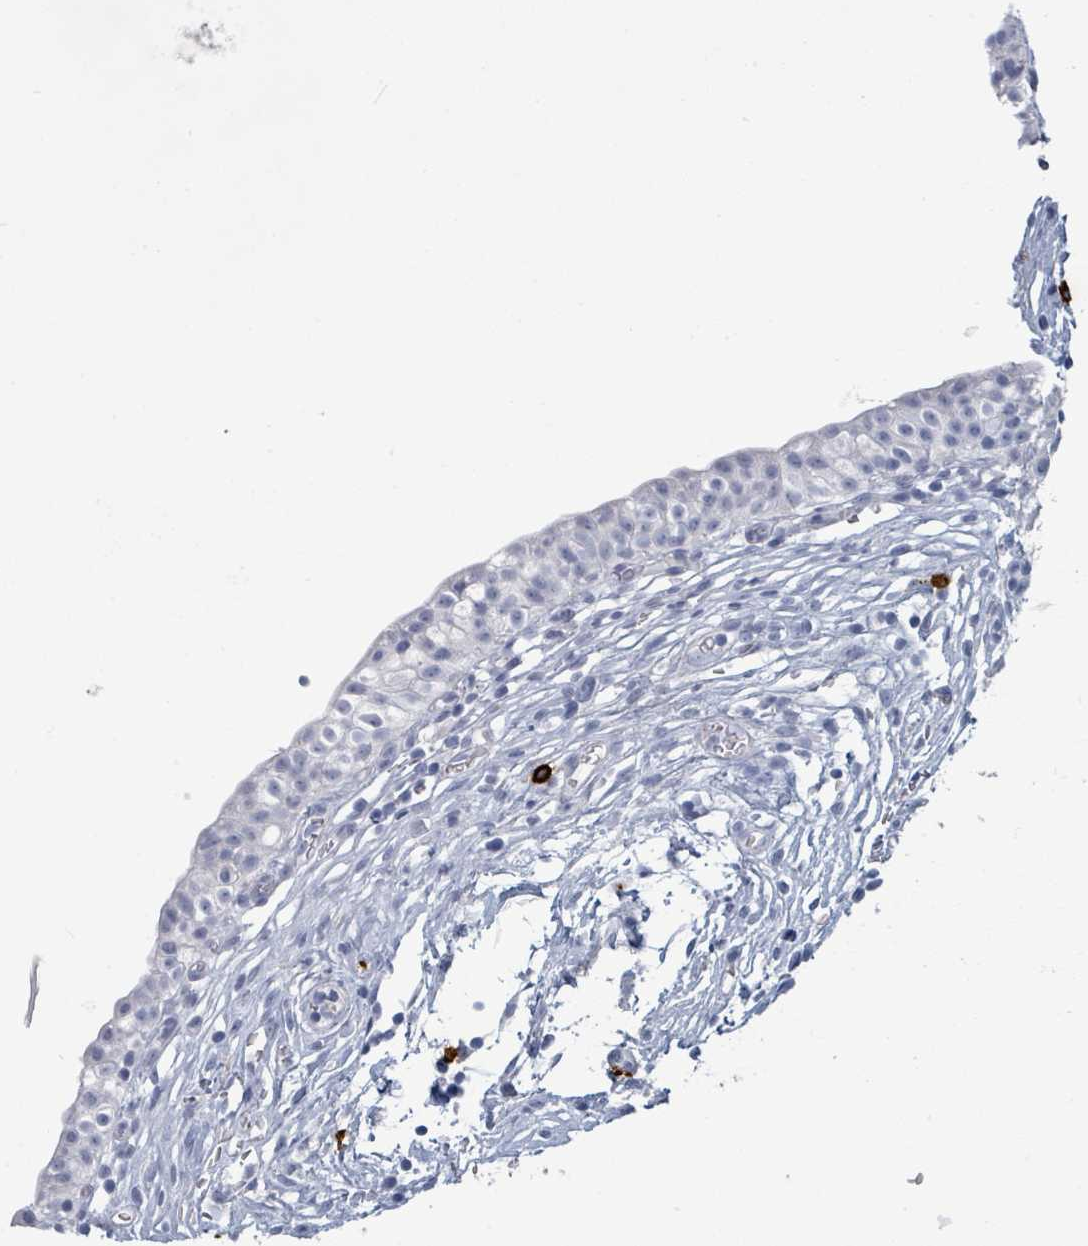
{"staining": {"intensity": "negative", "quantity": "none", "location": "none"}, "tissue": "urinary bladder", "cell_type": "Urothelial cells", "image_type": "normal", "snomed": [{"axis": "morphology", "description": "Normal tissue, NOS"}, {"axis": "topography", "description": "Urinary bladder"}, {"axis": "topography", "description": "Peripheral nerve tissue"}], "caption": "DAB (3,3'-diaminobenzidine) immunohistochemical staining of normal urinary bladder displays no significant expression in urothelial cells.", "gene": "VPS13D", "patient": {"sex": "male", "age": 55}}